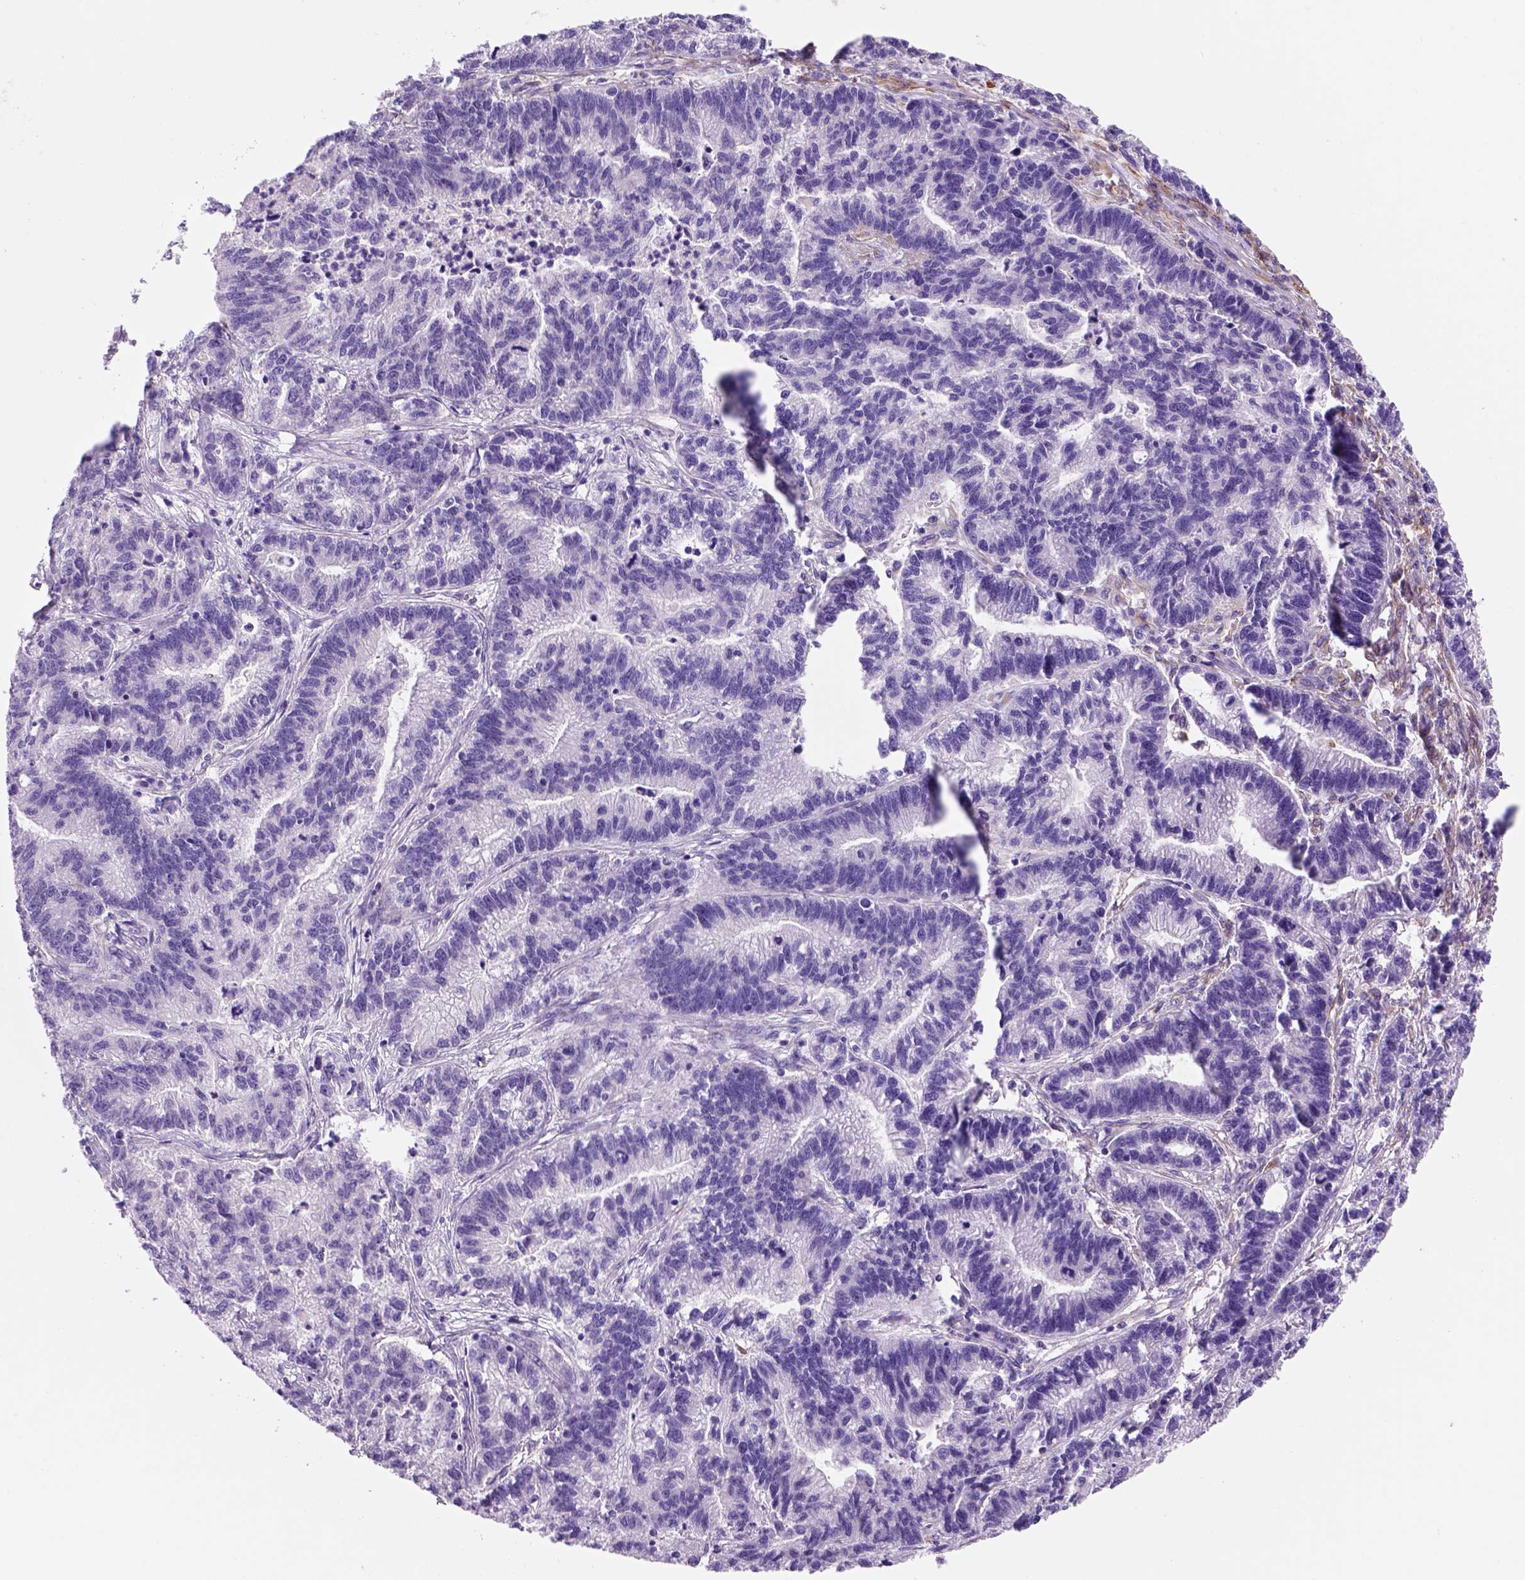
{"staining": {"intensity": "negative", "quantity": "none", "location": "none"}, "tissue": "stomach cancer", "cell_type": "Tumor cells", "image_type": "cancer", "snomed": [{"axis": "morphology", "description": "Adenocarcinoma, NOS"}, {"axis": "topography", "description": "Stomach"}], "caption": "Immunohistochemistry of human adenocarcinoma (stomach) demonstrates no staining in tumor cells. (Immunohistochemistry (ihc), brightfield microscopy, high magnification).", "gene": "ZZZ3", "patient": {"sex": "male", "age": 83}}